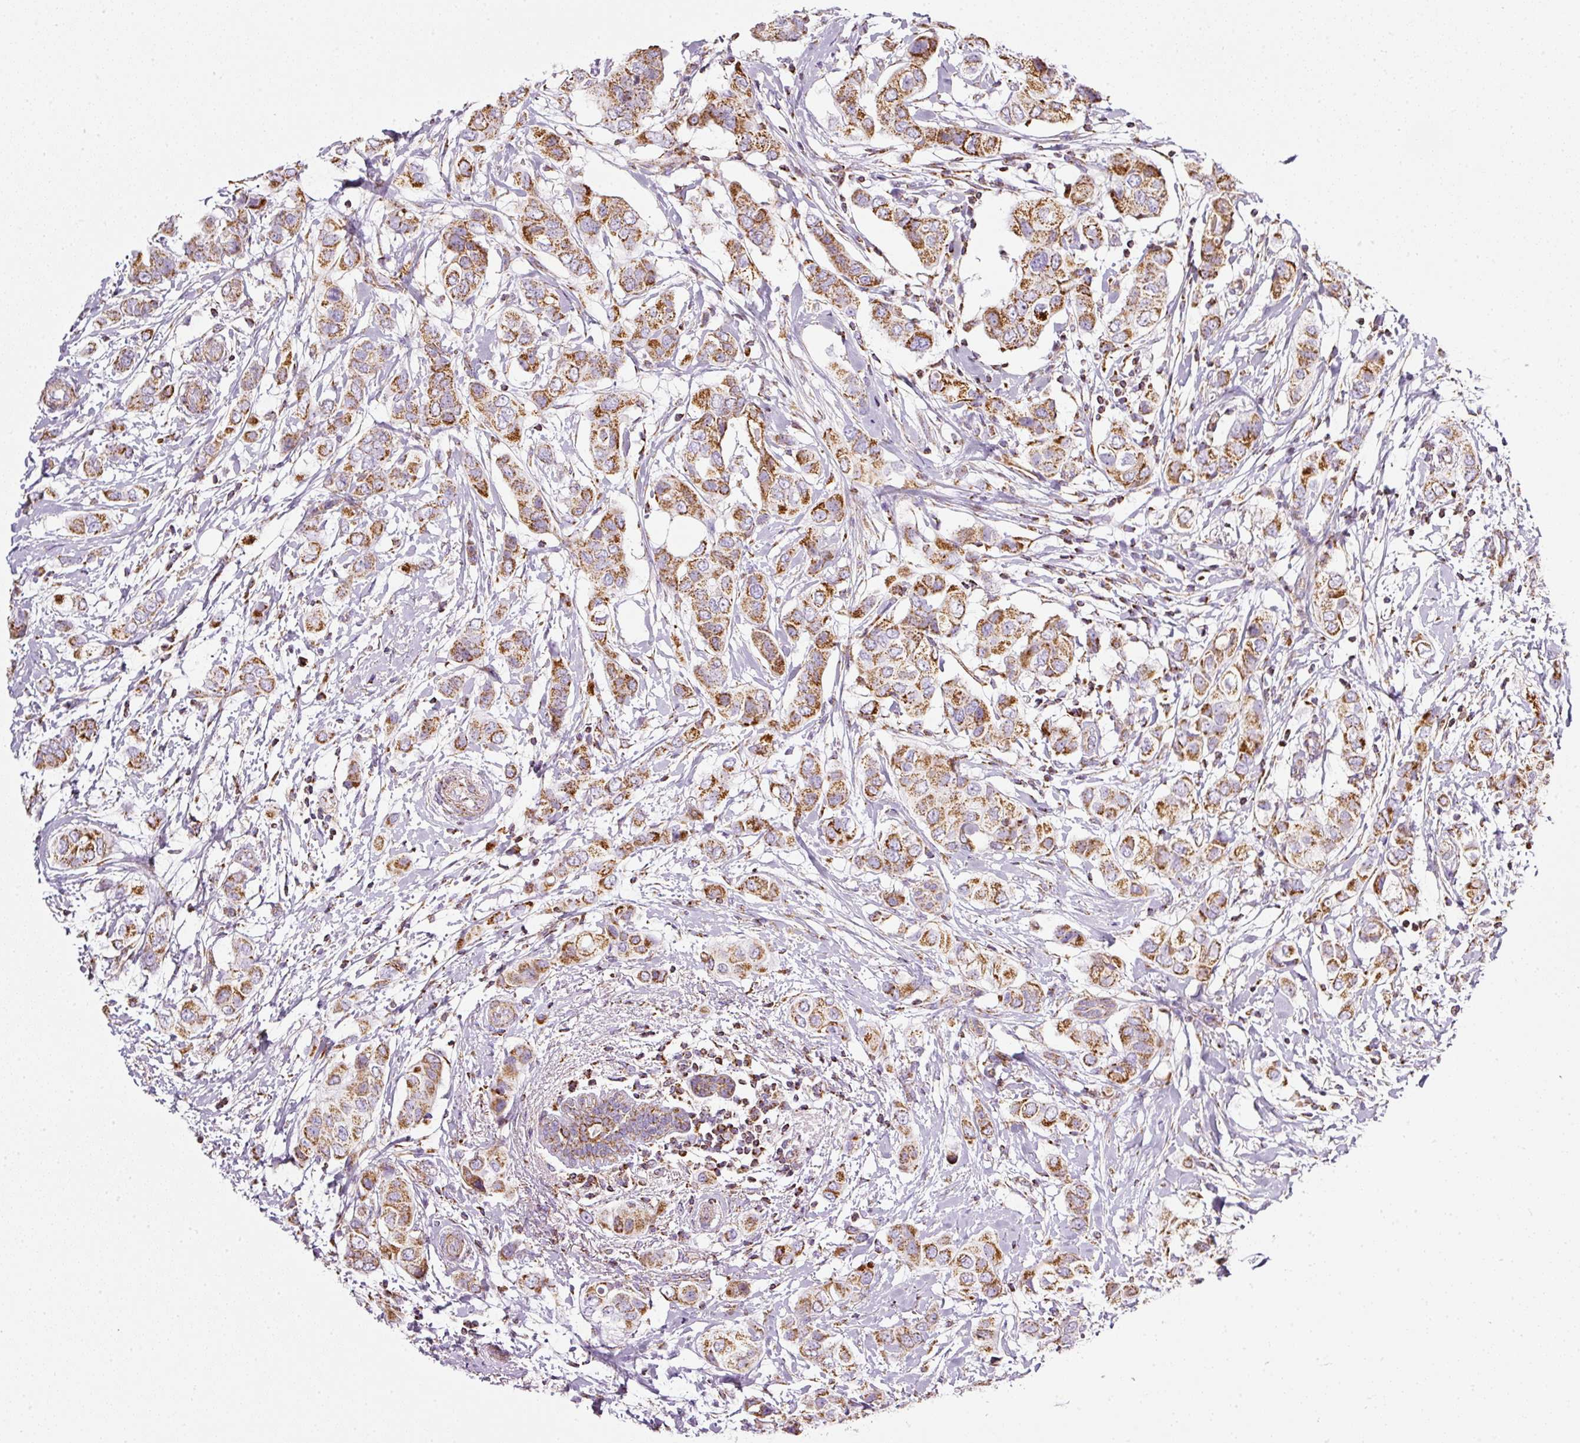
{"staining": {"intensity": "moderate", "quantity": ">75%", "location": "cytoplasmic/membranous"}, "tissue": "breast cancer", "cell_type": "Tumor cells", "image_type": "cancer", "snomed": [{"axis": "morphology", "description": "Lobular carcinoma"}, {"axis": "topography", "description": "Breast"}], "caption": "High-power microscopy captured an immunohistochemistry photomicrograph of breast cancer, revealing moderate cytoplasmic/membranous positivity in approximately >75% of tumor cells.", "gene": "SDHA", "patient": {"sex": "female", "age": 51}}